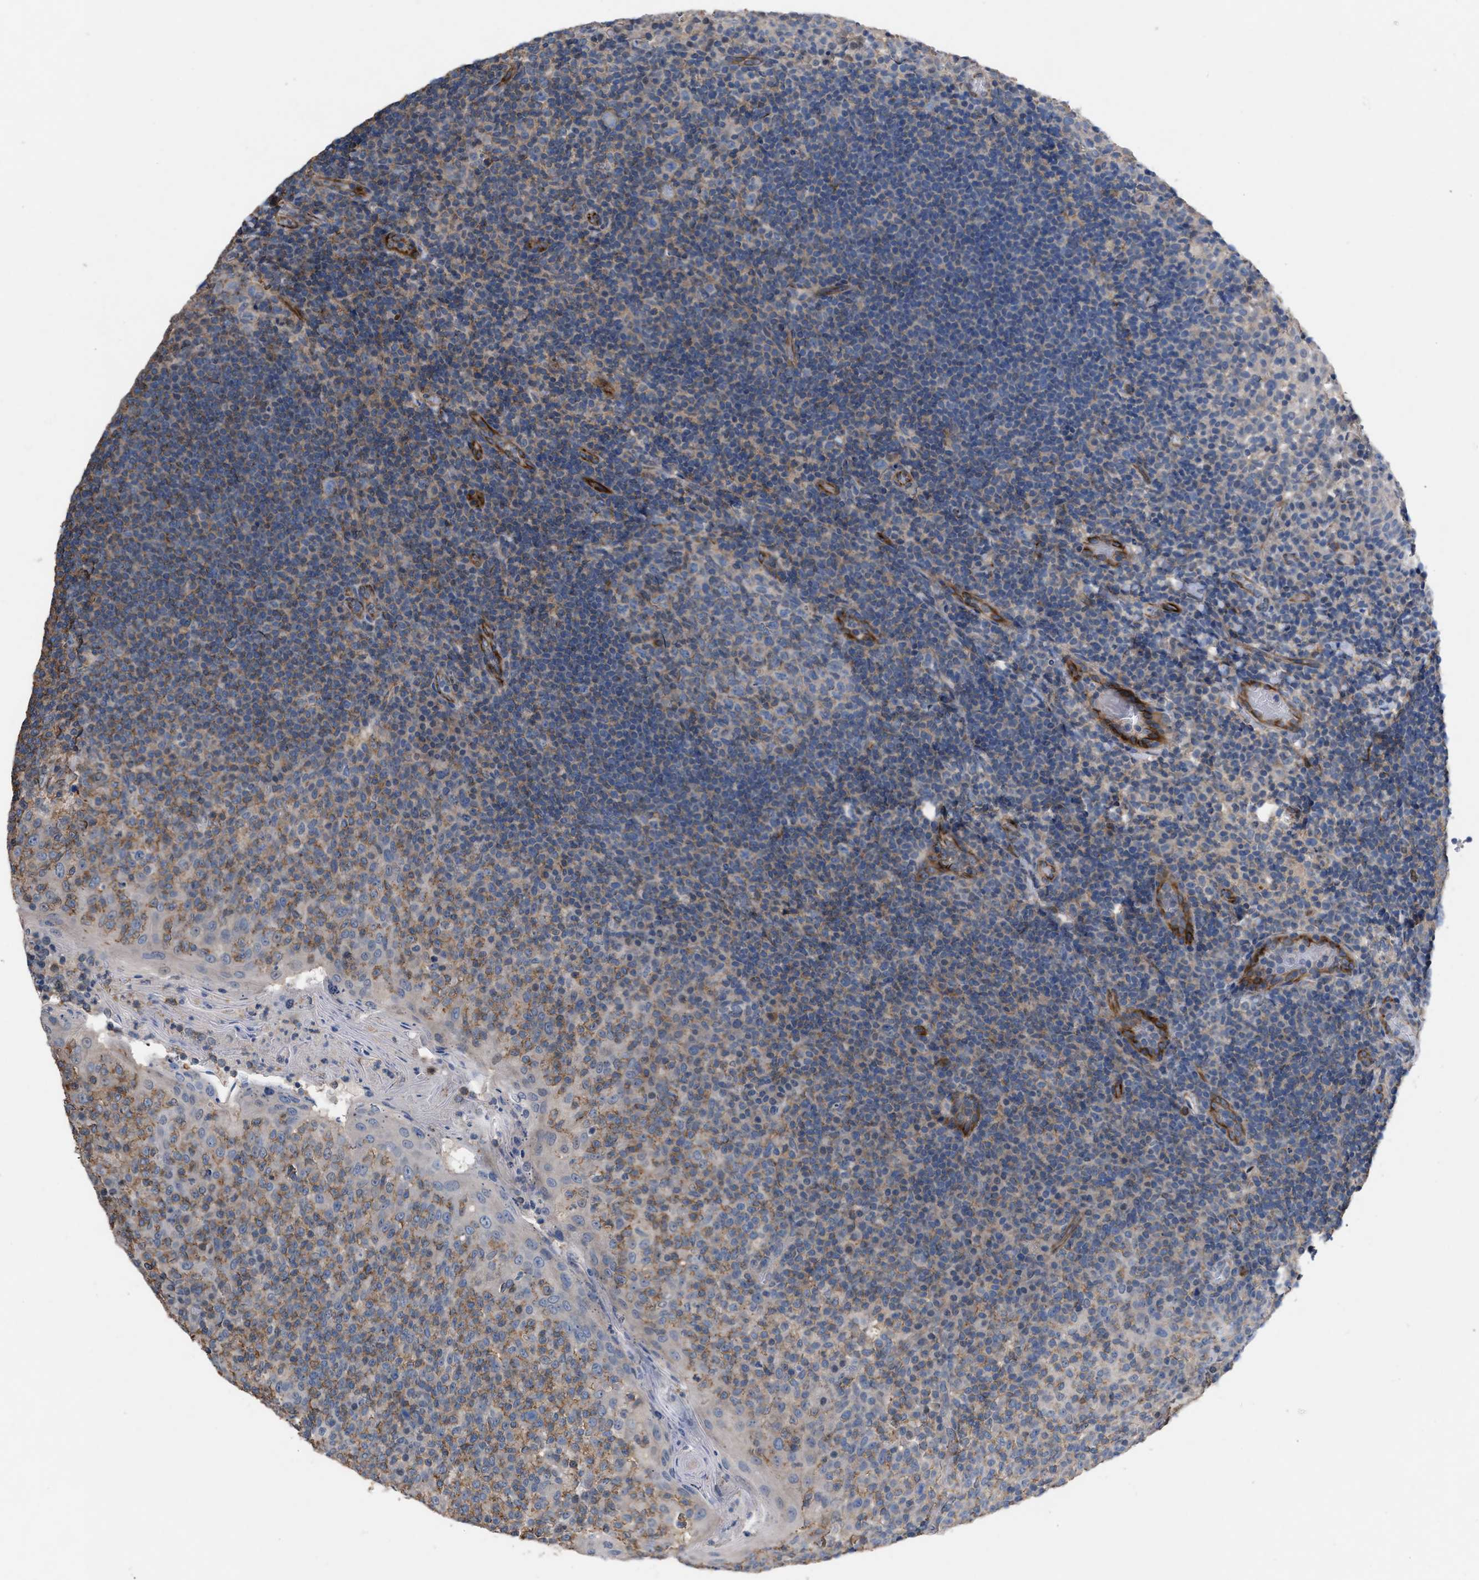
{"staining": {"intensity": "weak", "quantity": "25%-75%", "location": "cytoplasmic/membranous"}, "tissue": "tonsil", "cell_type": "Germinal center cells", "image_type": "normal", "snomed": [{"axis": "morphology", "description": "Normal tissue, NOS"}, {"axis": "topography", "description": "Tonsil"}], "caption": "Immunohistochemical staining of unremarkable human tonsil exhibits 25%-75% levels of weak cytoplasmic/membranous protein staining in about 25%-75% of germinal center cells.", "gene": "TMEM131", "patient": {"sex": "female", "age": 19}}